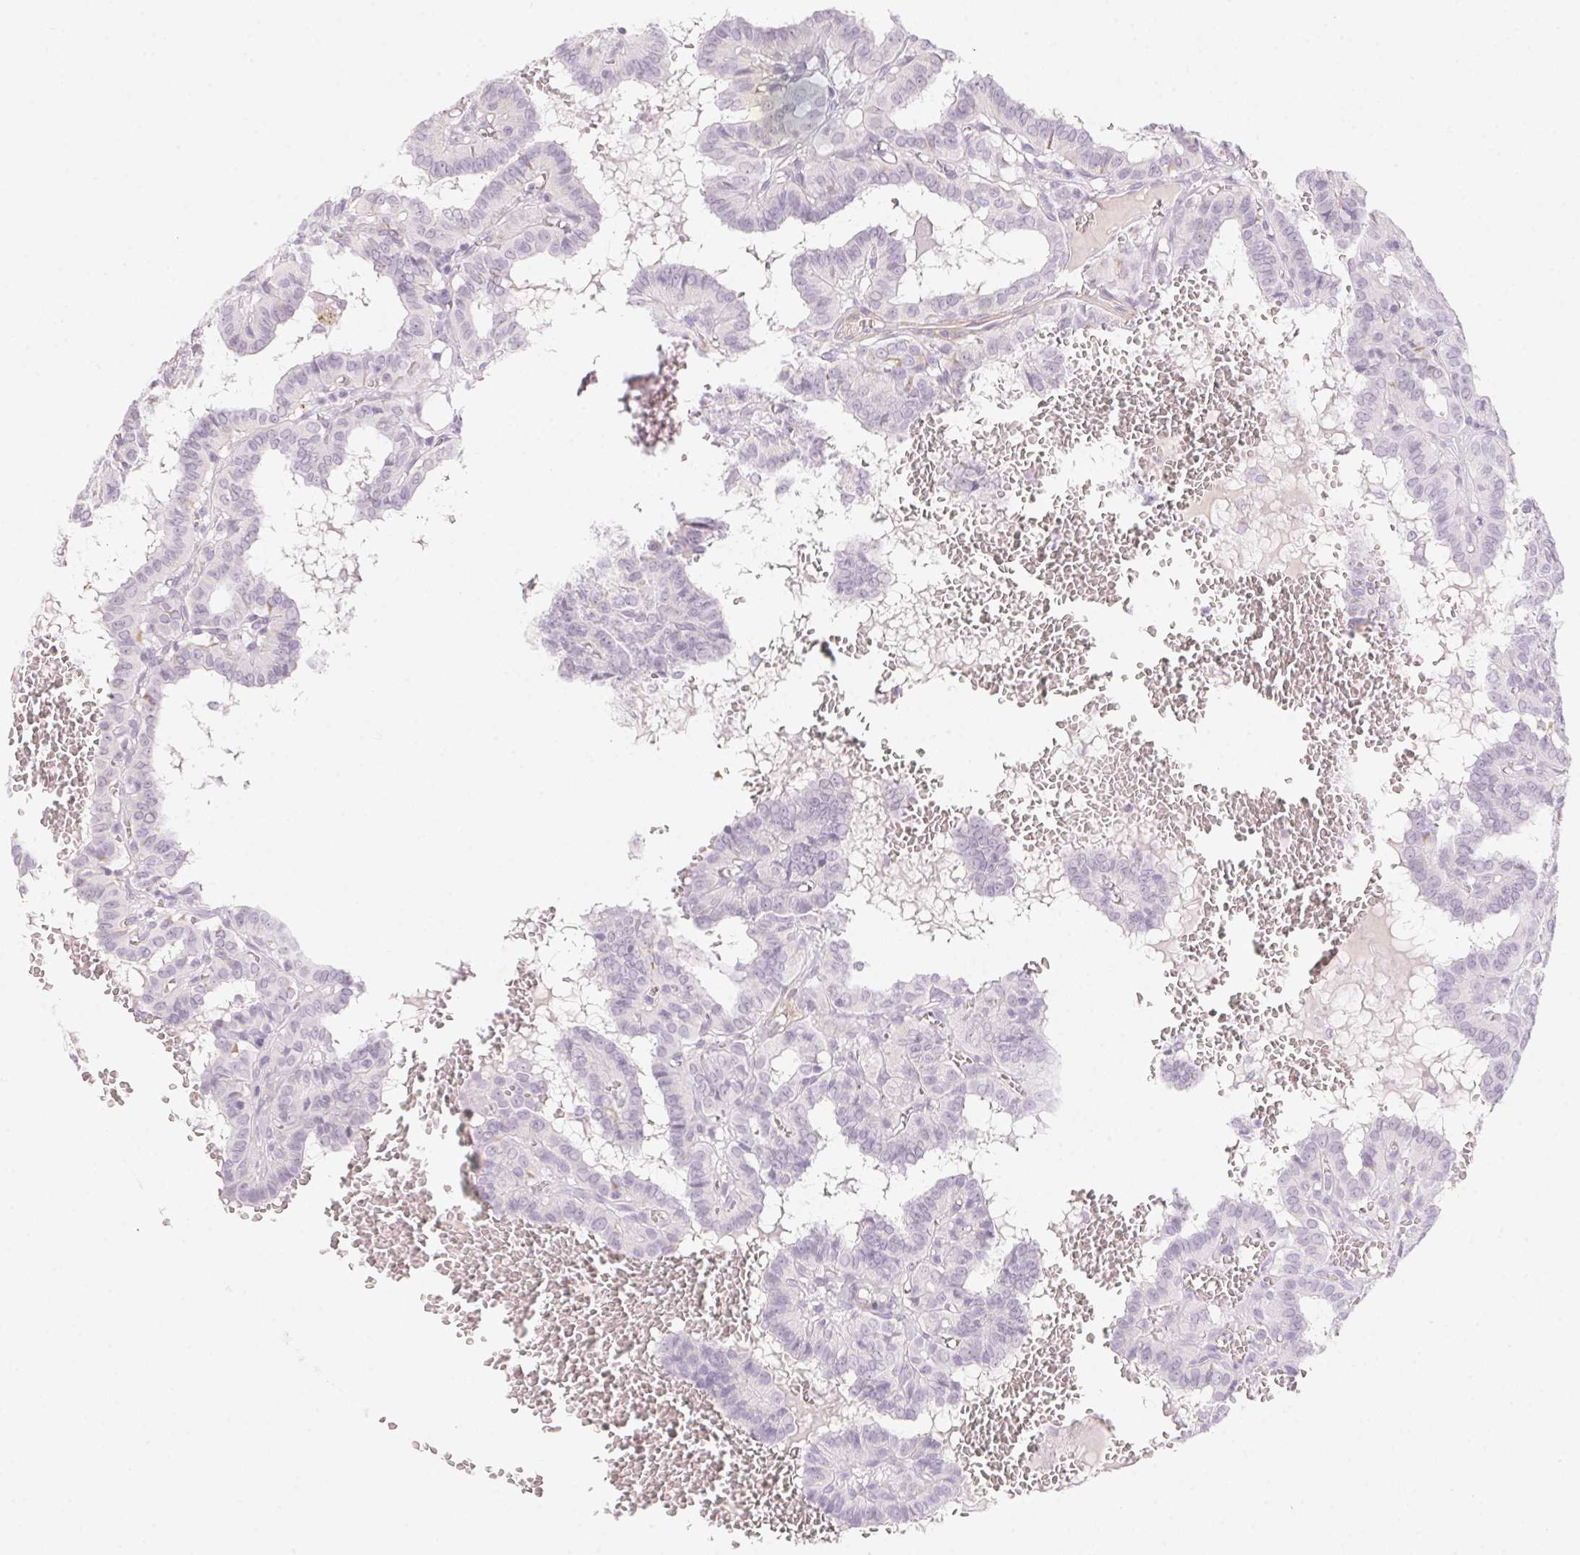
{"staining": {"intensity": "negative", "quantity": "none", "location": "none"}, "tissue": "thyroid cancer", "cell_type": "Tumor cells", "image_type": "cancer", "snomed": [{"axis": "morphology", "description": "Papillary adenocarcinoma, NOS"}, {"axis": "topography", "description": "Thyroid gland"}], "caption": "Immunohistochemistry of human thyroid cancer (papillary adenocarcinoma) exhibits no positivity in tumor cells.", "gene": "PRPH", "patient": {"sex": "female", "age": 21}}